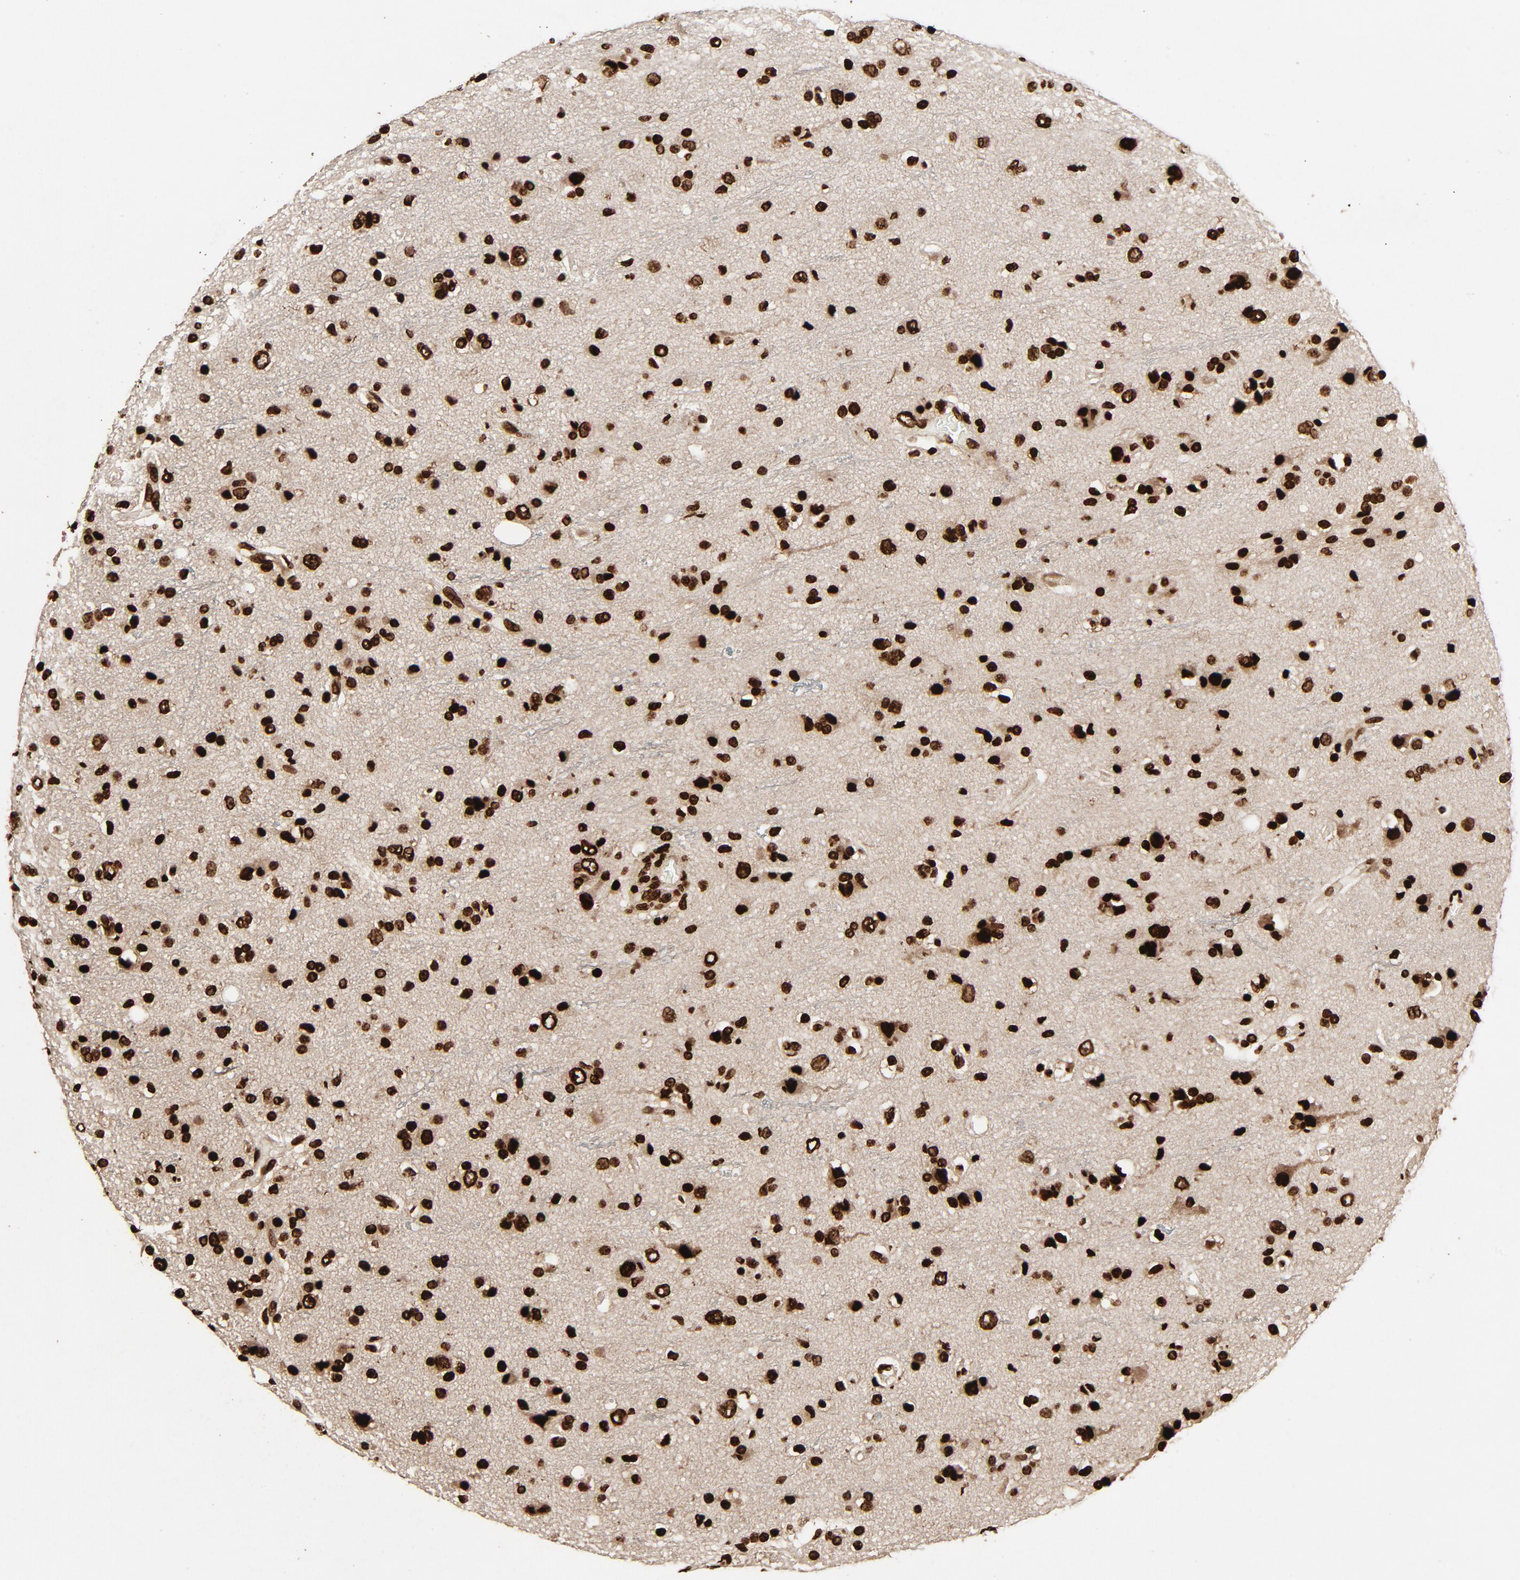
{"staining": {"intensity": "strong", "quantity": ">75%", "location": "nuclear"}, "tissue": "glioma", "cell_type": "Tumor cells", "image_type": "cancer", "snomed": [{"axis": "morphology", "description": "Glioma, malignant, High grade"}, {"axis": "topography", "description": "Brain"}], "caption": "The histopathology image demonstrates immunohistochemical staining of glioma. There is strong nuclear expression is identified in about >75% of tumor cells.", "gene": "TP53BP1", "patient": {"sex": "male", "age": 47}}